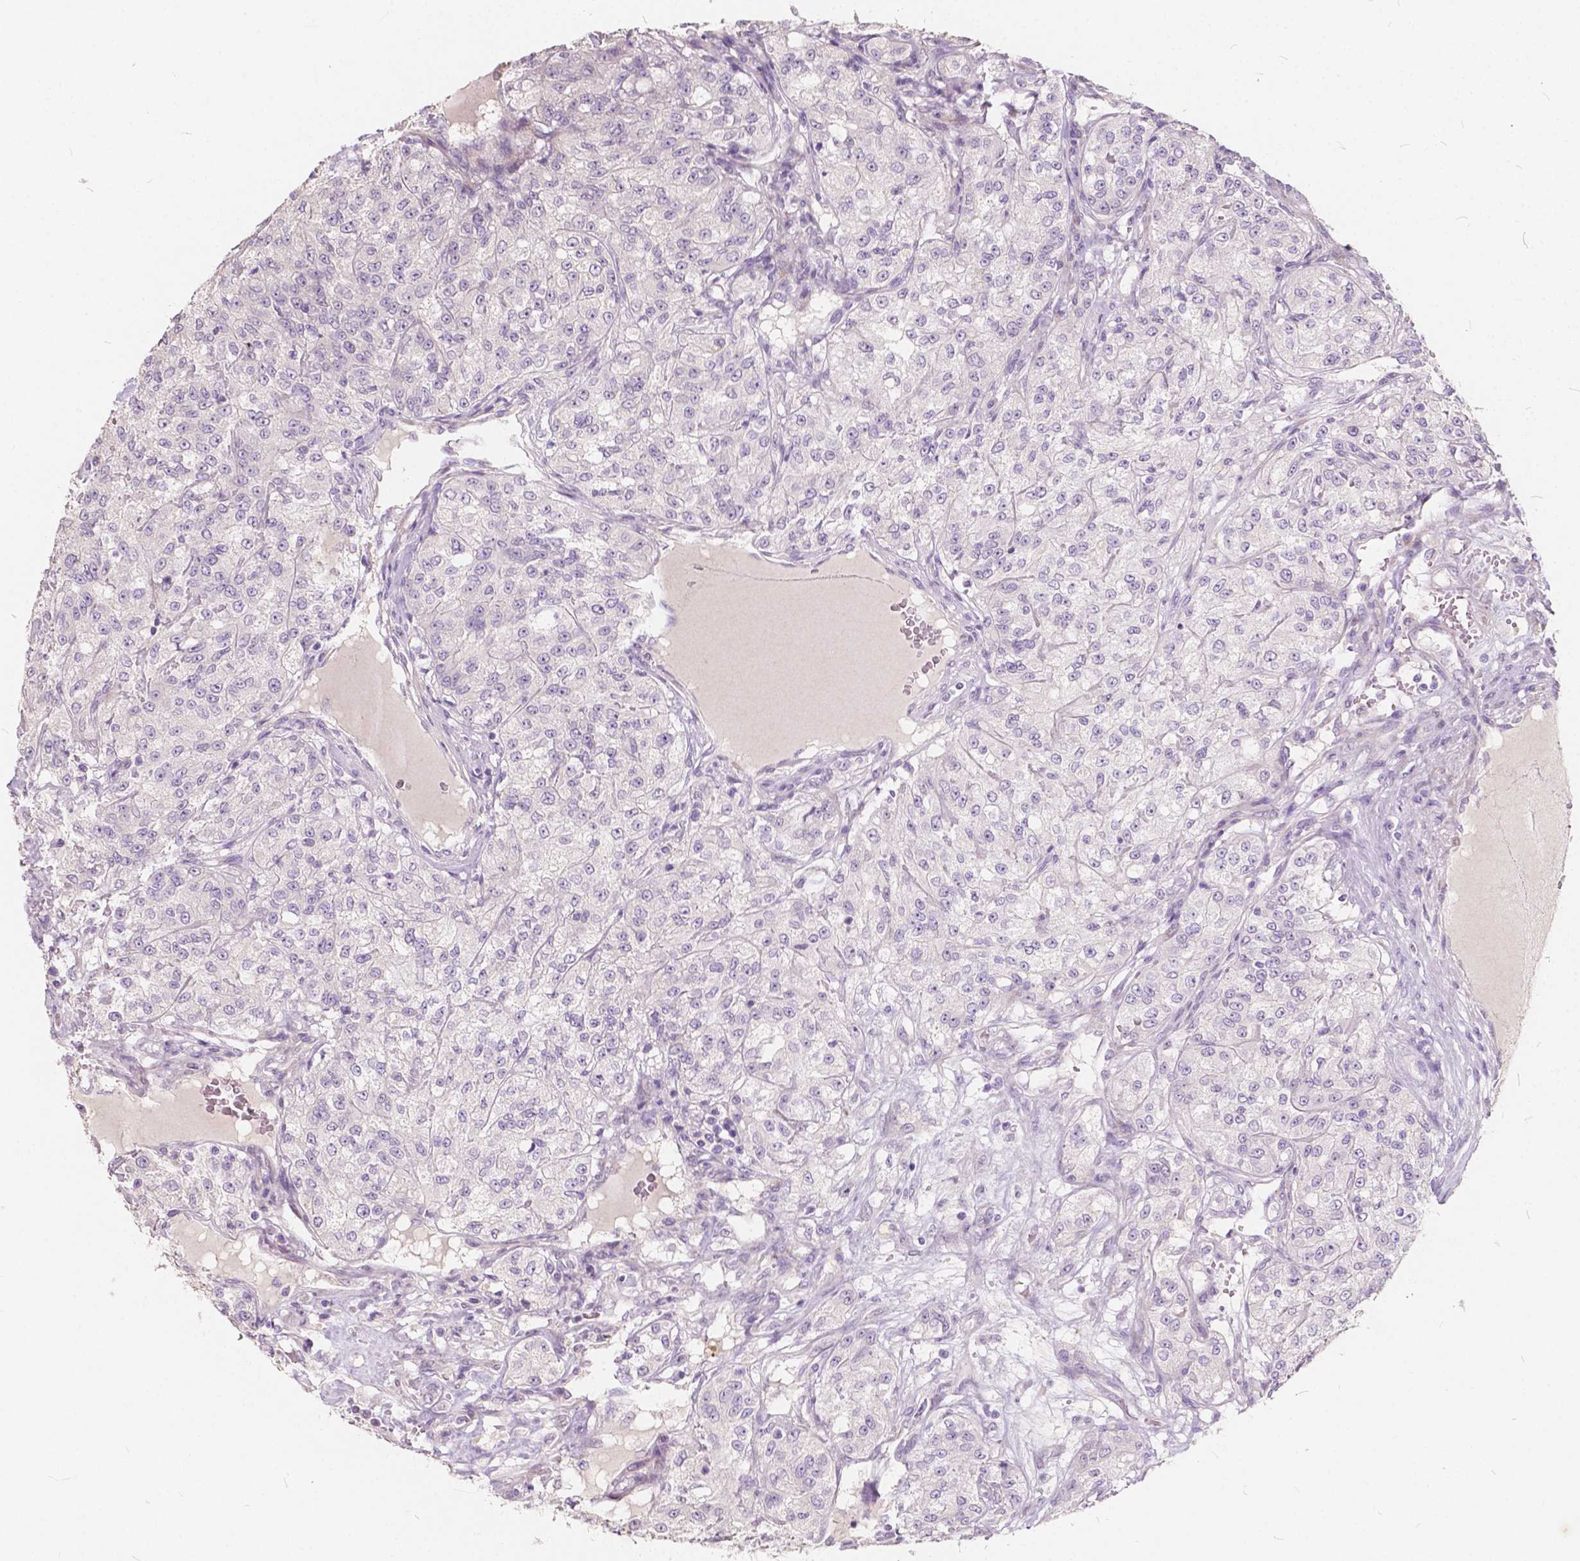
{"staining": {"intensity": "negative", "quantity": "none", "location": "none"}, "tissue": "renal cancer", "cell_type": "Tumor cells", "image_type": "cancer", "snomed": [{"axis": "morphology", "description": "Adenocarcinoma, NOS"}, {"axis": "topography", "description": "Kidney"}], "caption": "High power microscopy photomicrograph of an immunohistochemistry (IHC) photomicrograph of renal cancer (adenocarcinoma), revealing no significant expression in tumor cells.", "gene": "SLC7A8", "patient": {"sex": "female", "age": 63}}